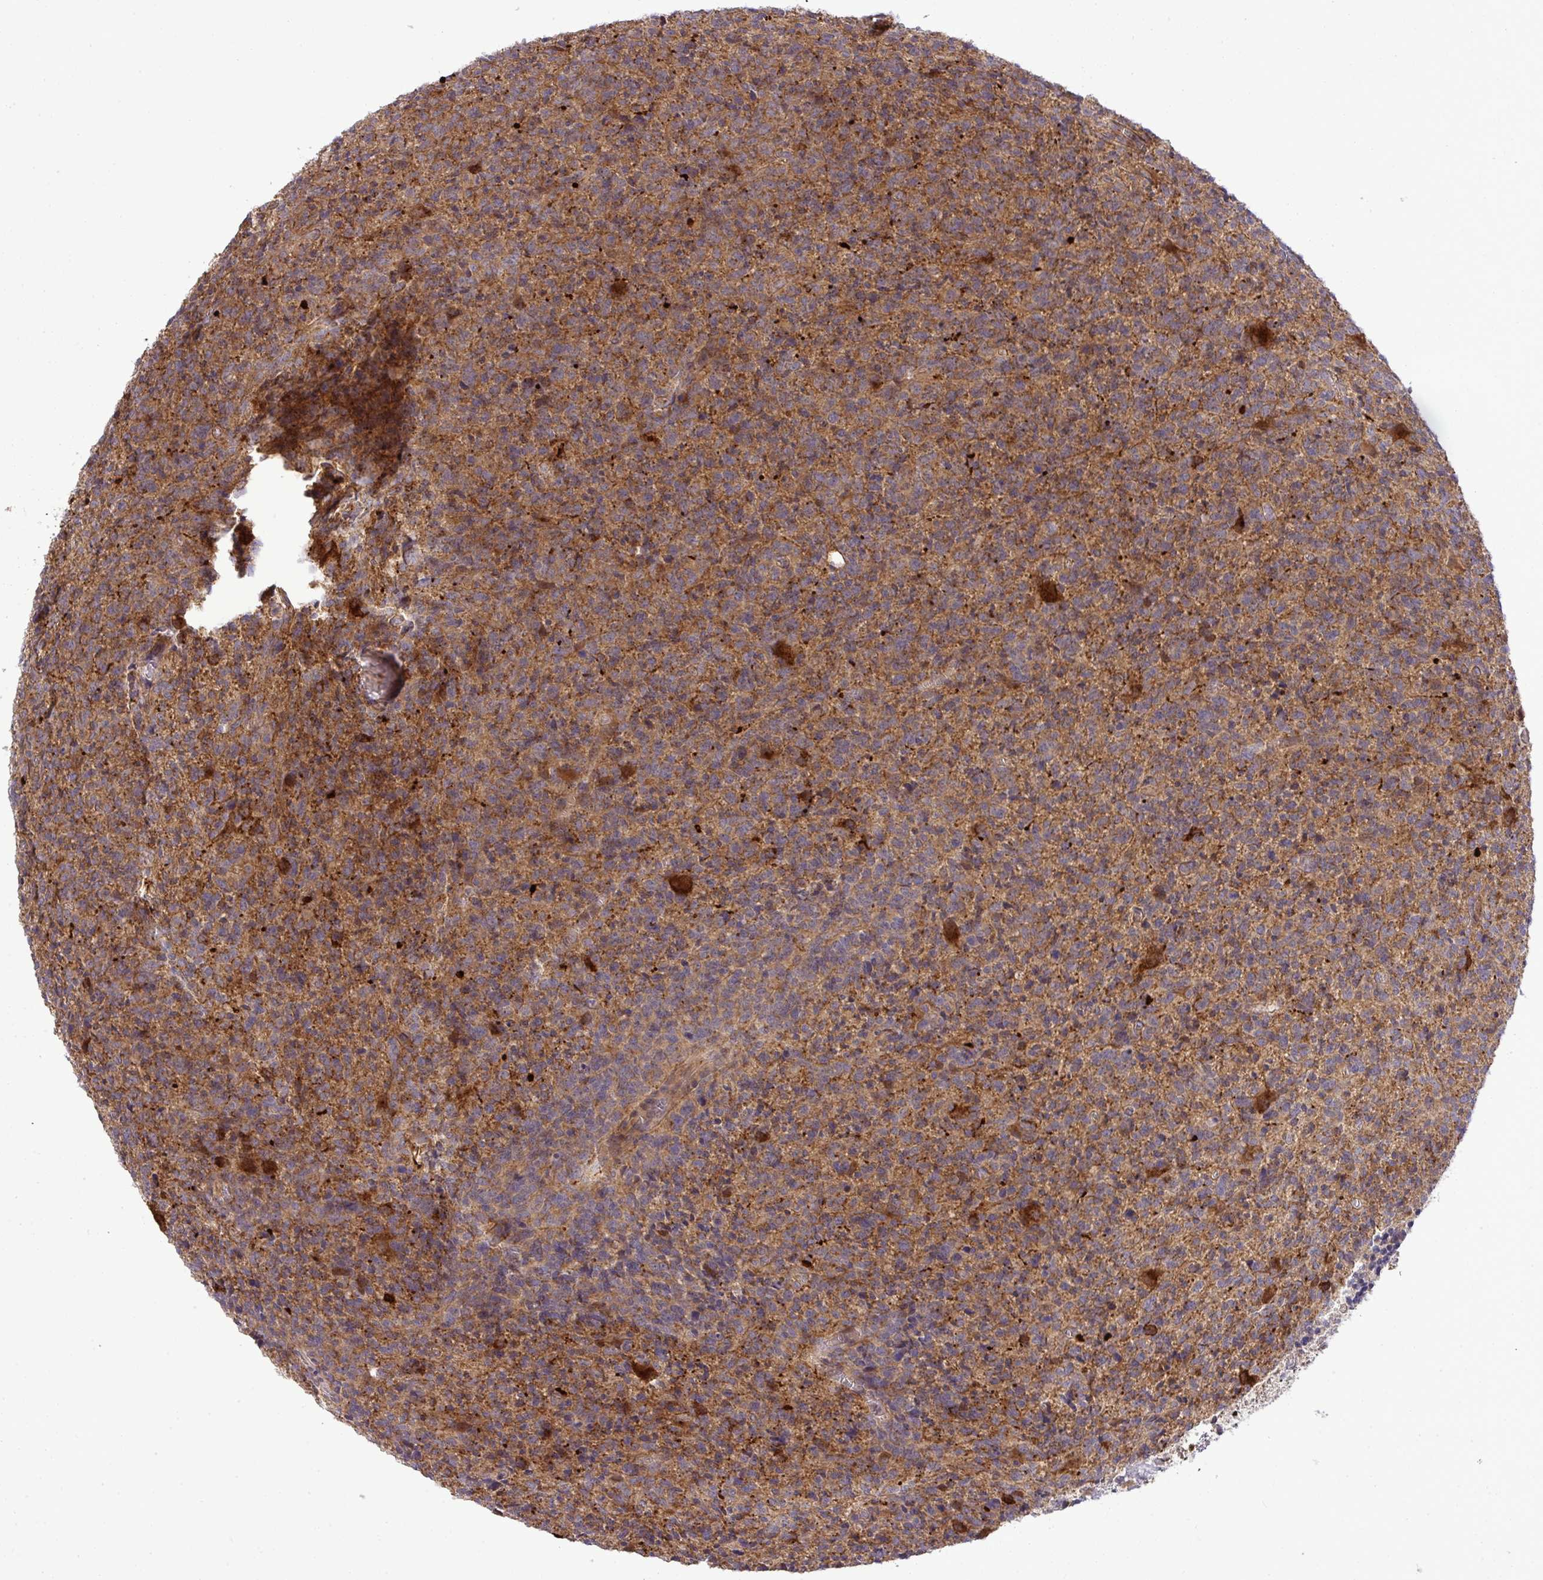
{"staining": {"intensity": "moderate", "quantity": ">75%", "location": "cytoplasmic/membranous"}, "tissue": "glioma", "cell_type": "Tumor cells", "image_type": "cancer", "snomed": [{"axis": "morphology", "description": "Glioma, malignant, High grade"}, {"axis": "topography", "description": "Brain"}], "caption": "Tumor cells display medium levels of moderate cytoplasmic/membranous positivity in approximately >75% of cells in human glioma.", "gene": "SLC9A6", "patient": {"sex": "male", "age": 76}}